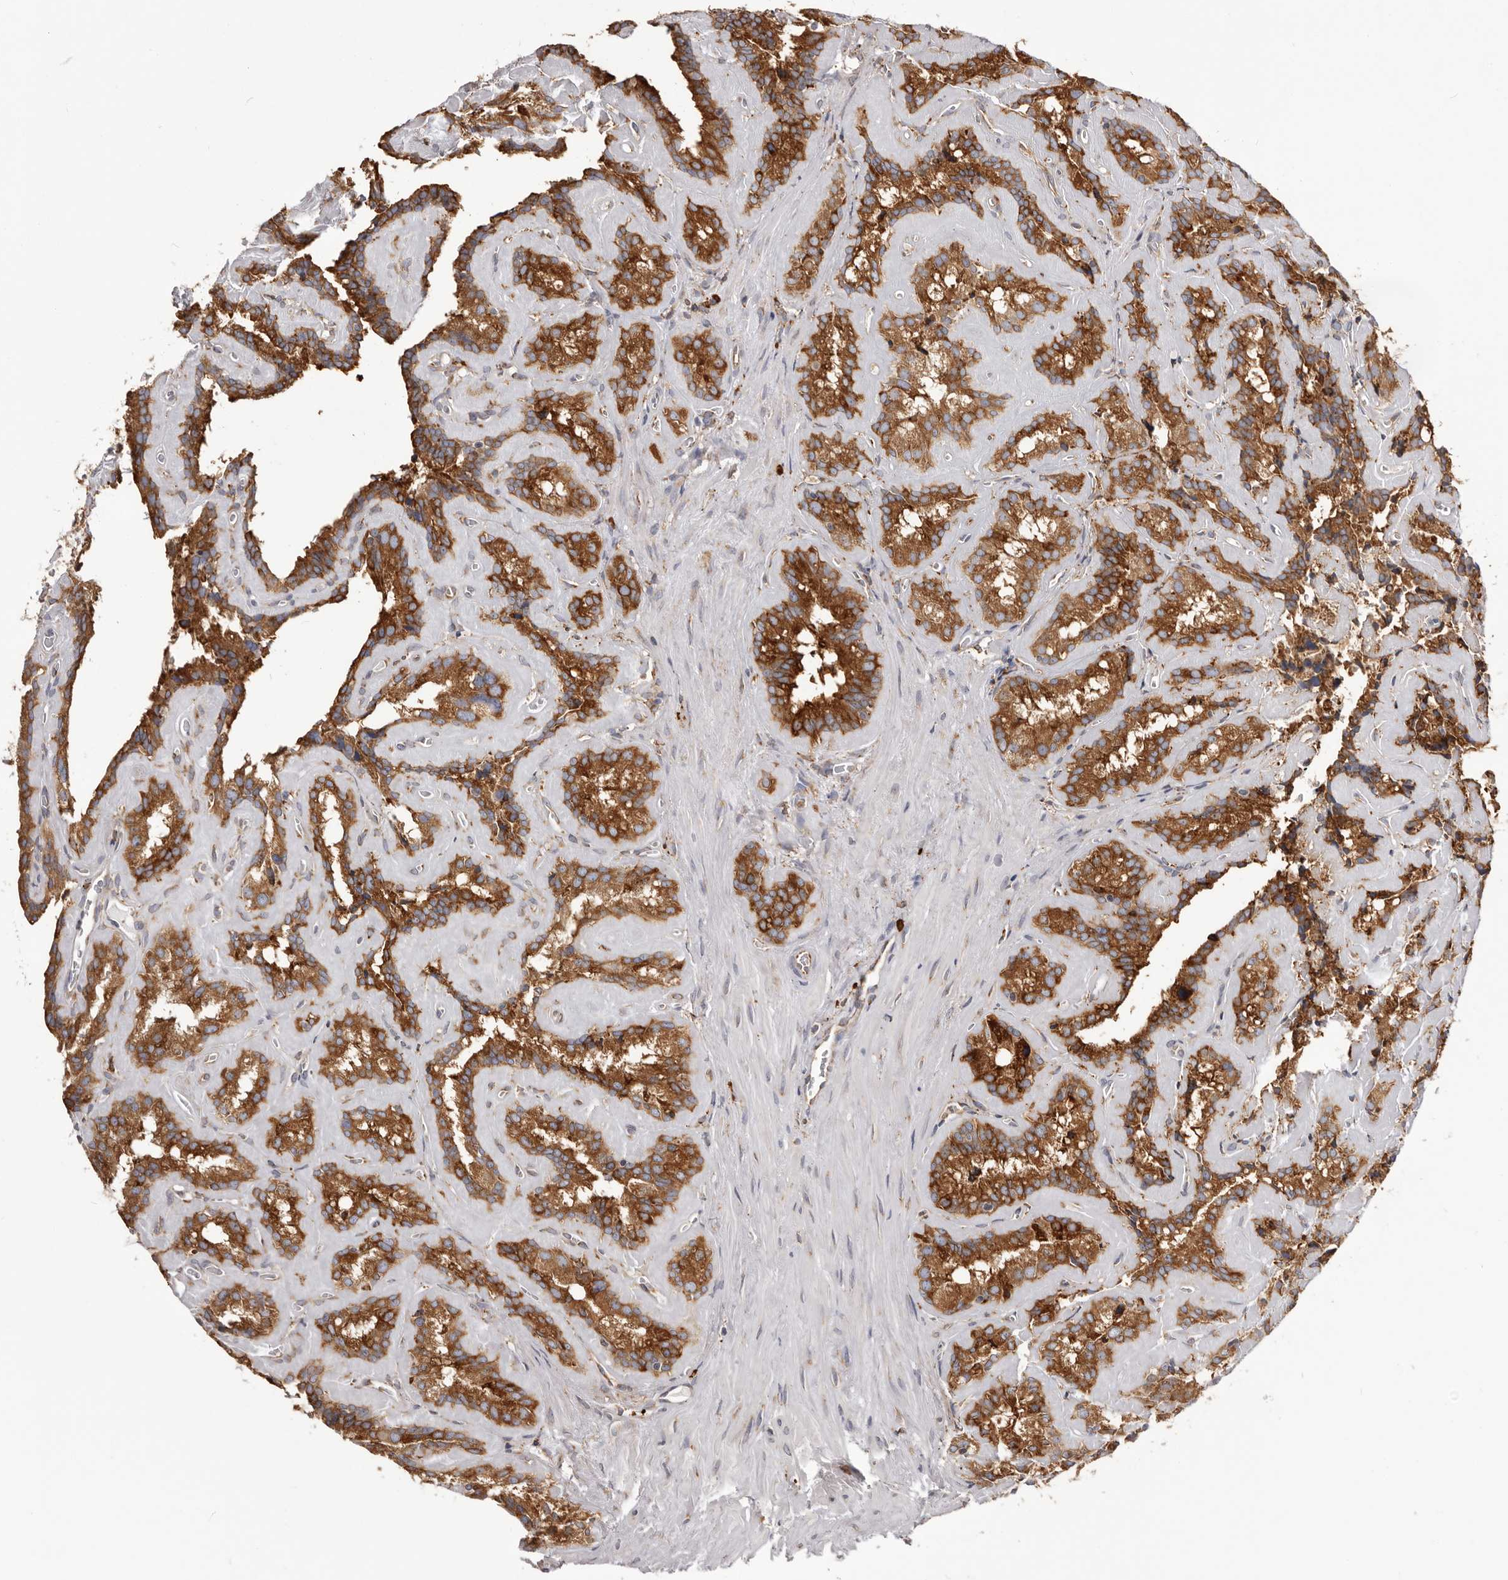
{"staining": {"intensity": "strong", "quantity": ">75%", "location": "cytoplasmic/membranous"}, "tissue": "seminal vesicle", "cell_type": "Glandular cells", "image_type": "normal", "snomed": [{"axis": "morphology", "description": "Normal tissue, NOS"}, {"axis": "topography", "description": "Prostate"}, {"axis": "topography", "description": "Seminal veicle"}], "caption": "IHC (DAB) staining of unremarkable seminal vesicle displays strong cytoplasmic/membranous protein staining in about >75% of glandular cells. The staining was performed using DAB to visualize the protein expression in brown, while the nuclei were stained in blue with hematoxylin (Magnification: 20x).", "gene": "QRSL1", "patient": {"sex": "male", "age": 59}}